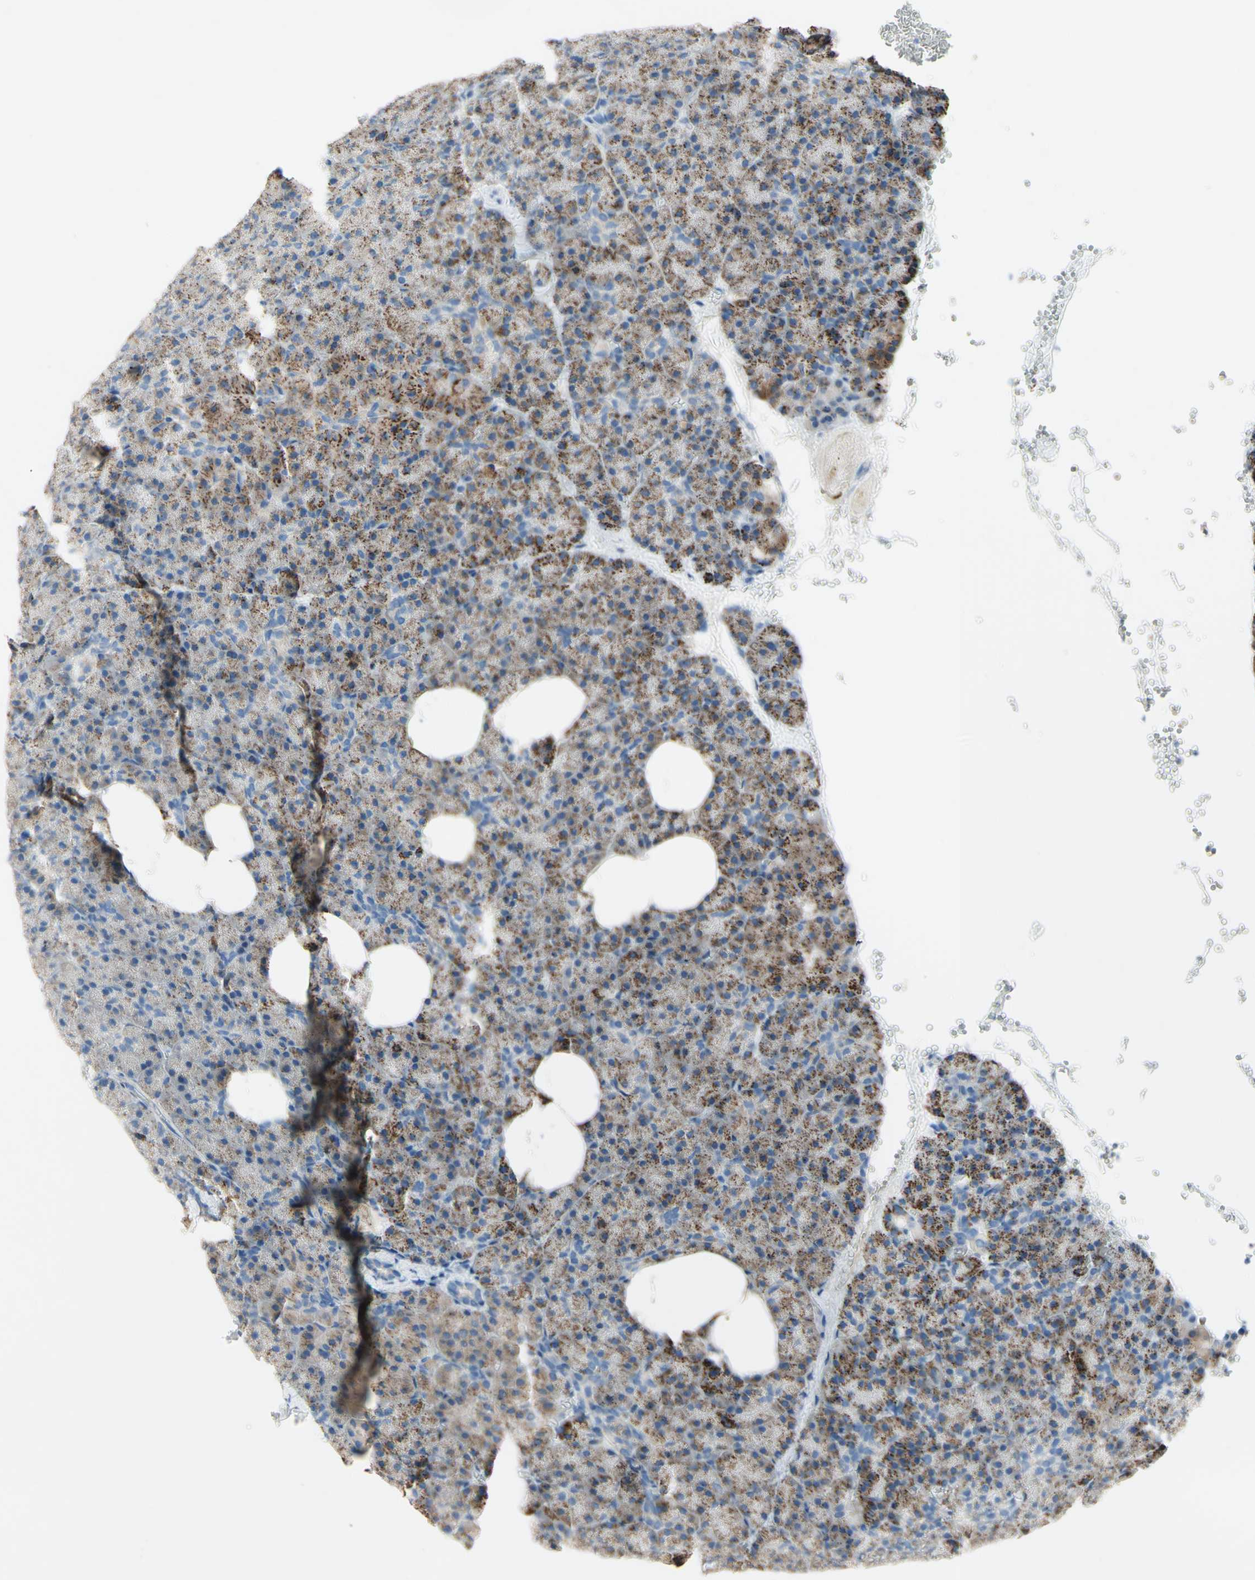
{"staining": {"intensity": "moderate", "quantity": "25%-75%", "location": "cytoplasmic/membranous"}, "tissue": "pancreas", "cell_type": "Exocrine glandular cells", "image_type": "normal", "snomed": [{"axis": "morphology", "description": "Normal tissue, NOS"}, {"axis": "topography", "description": "Pancreas"}], "caption": "Benign pancreas shows moderate cytoplasmic/membranous expression in about 25%-75% of exocrine glandular cells Immunohistochemistry (ihc) stains the protein of interest in brown and the nuclei are stained blue..", "gene": "ACADL", "patient": {"sex": "female", "age": 35}}